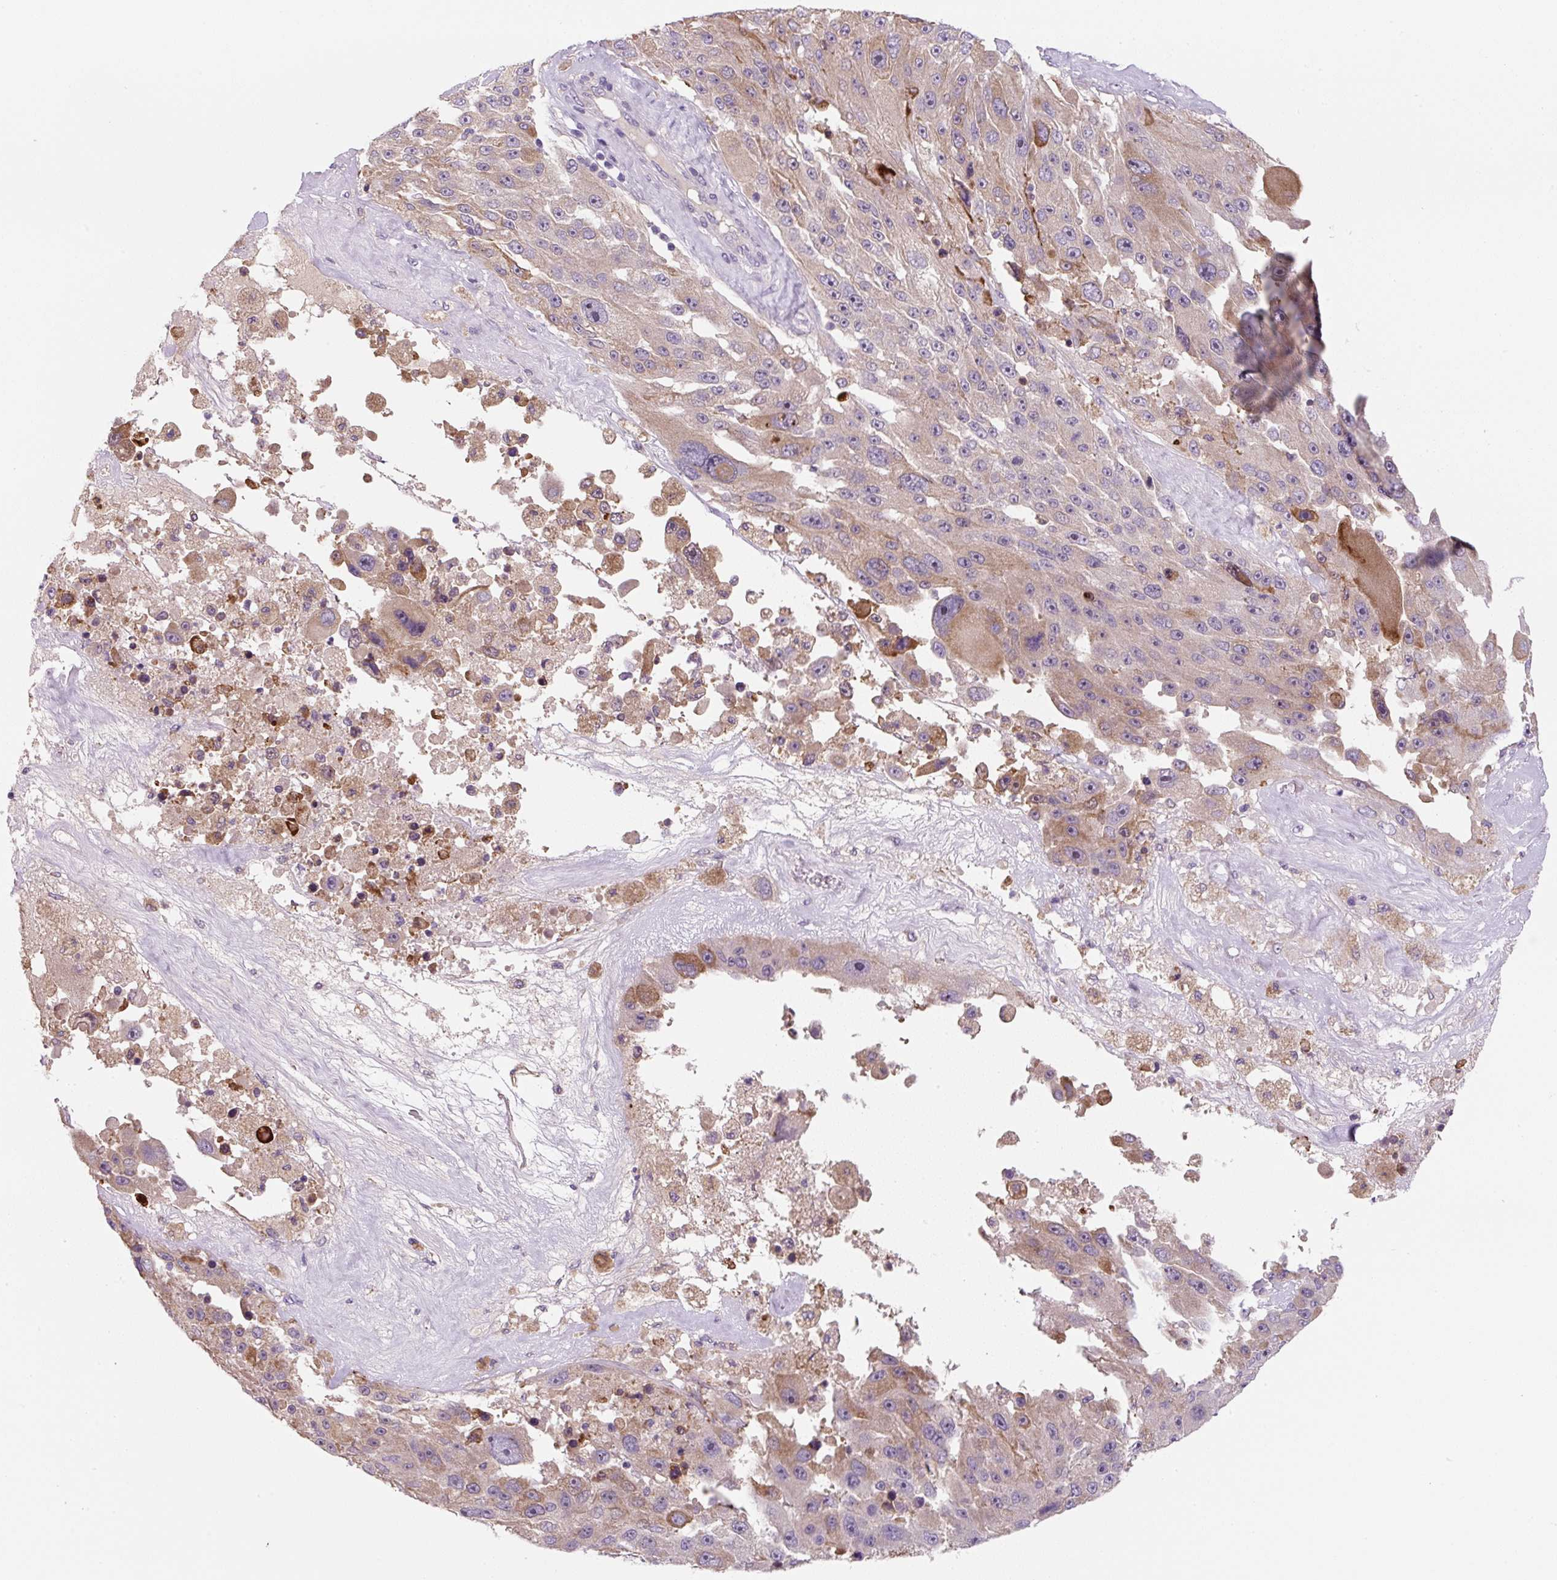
{"staining": {"intensity": "moderate", "quantity": "<25%", "location": "cytoplasmic/membranous"}, "tissue": "melanoma", "cell_type": "Tumor cells", "image_type": "cancer", "snomed": [{"axis": "morphology", "description": "Malignant melanoma, Metastatic site"}, {"axis": "topography", "description": "Lymph node"}], "caption": "Immunohistochemical staining of malignant melanoma (metastatic site) shows low levels of moderate cytoplasmic/membranous positivity in approximately <25% of tumor cells.", "gene": "FZD5", "patient": {"sex": "male", "age": 62}}